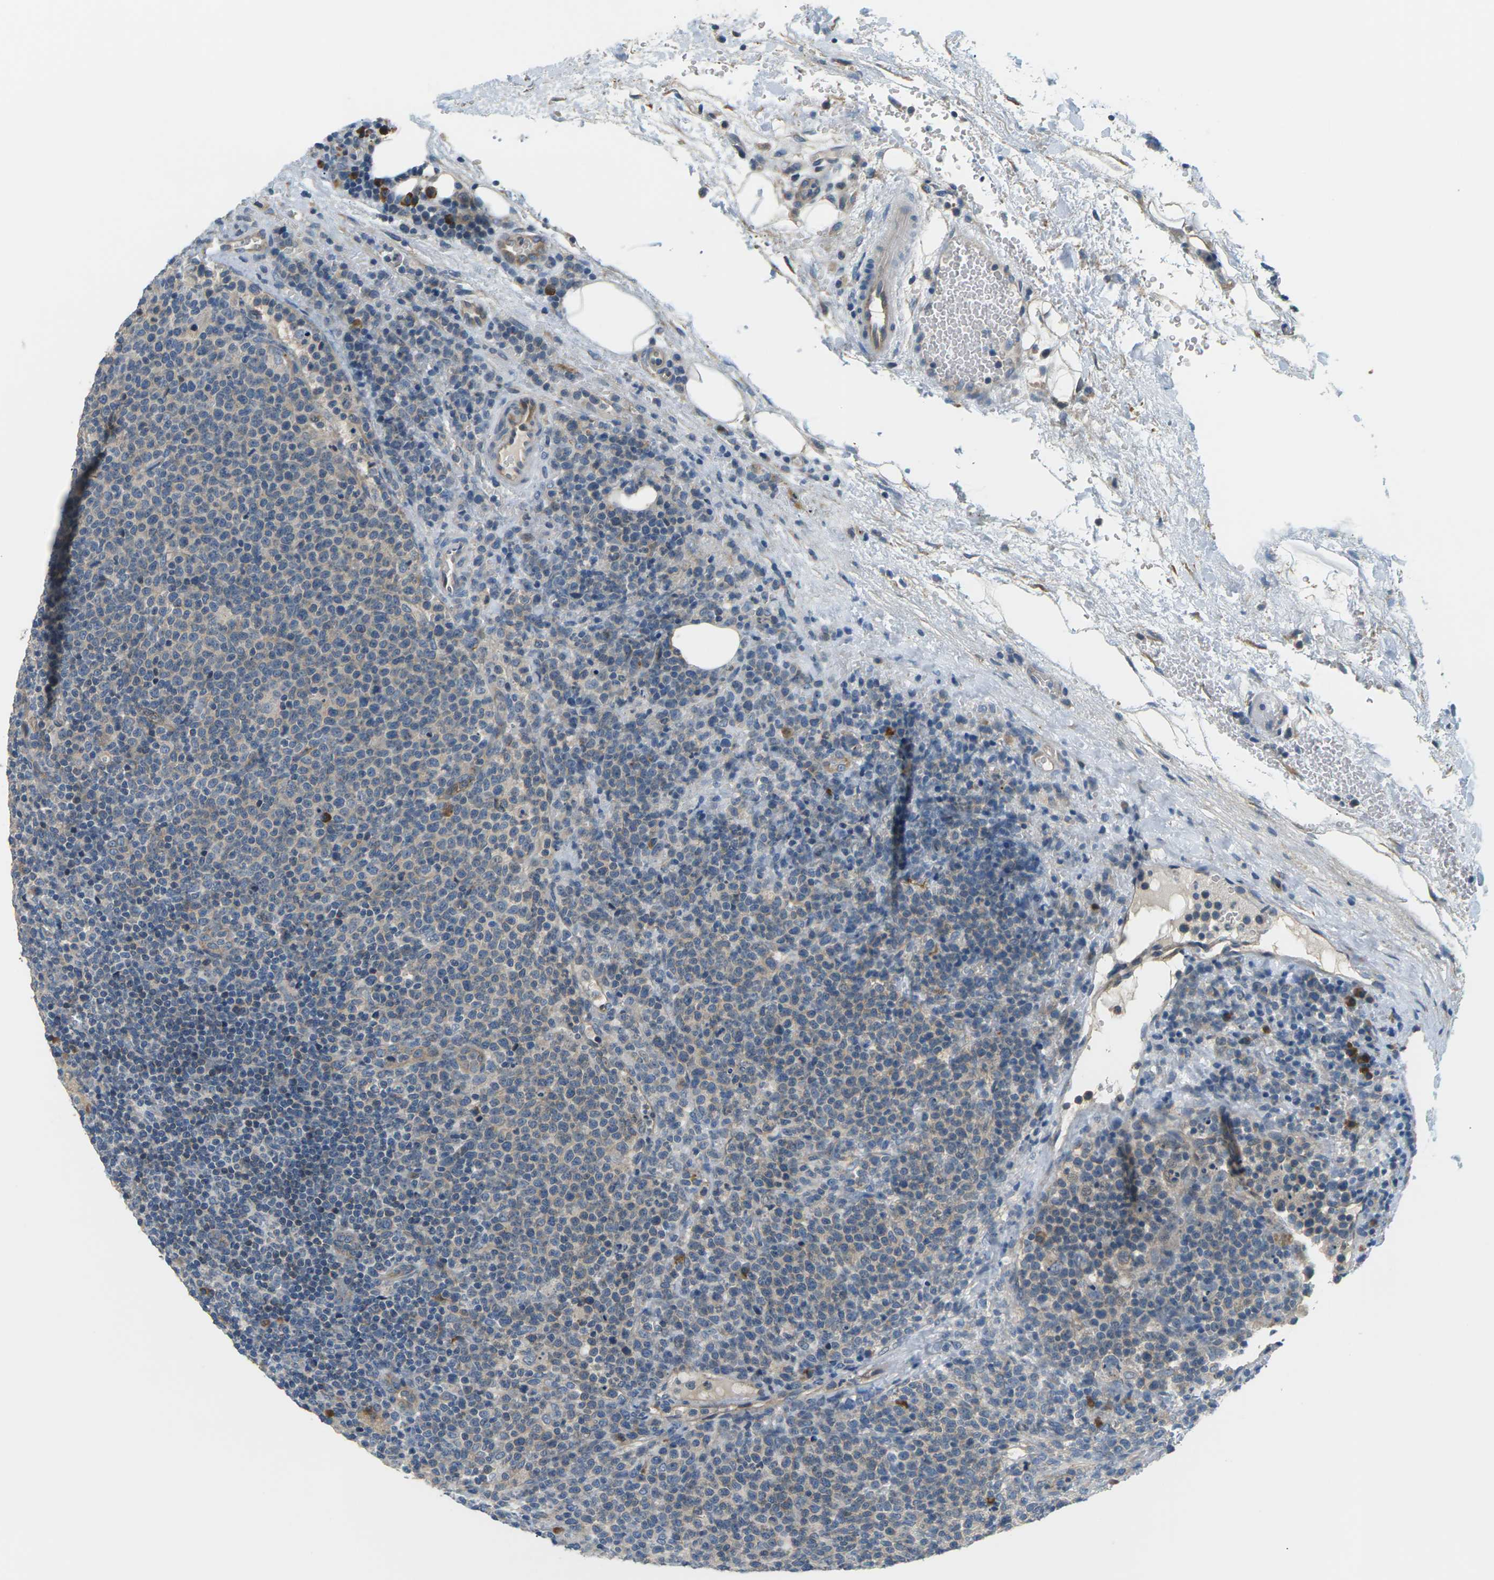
{"staining": {"intensity": "weak", "quantity": "<25%", "location": "cytoplasmic/membranous"}, "tissue": "lymphoma", "cell_type": "Tumor cells", "image_type": "cancer", "snomed": [{"axis": "morphology", "description": "Malignant lymphoma, non-Hodgkin's type, High grade"}, {"axis": "topography", "description": "Lymph node"}], "caption": "Protein analysis of high-grade malignant lymphoma, non-Hodgkin's type displays no significant expression in tumor cells.", "gene": "SLC13A3", "patient": {"sex": "male", "age": 61}}